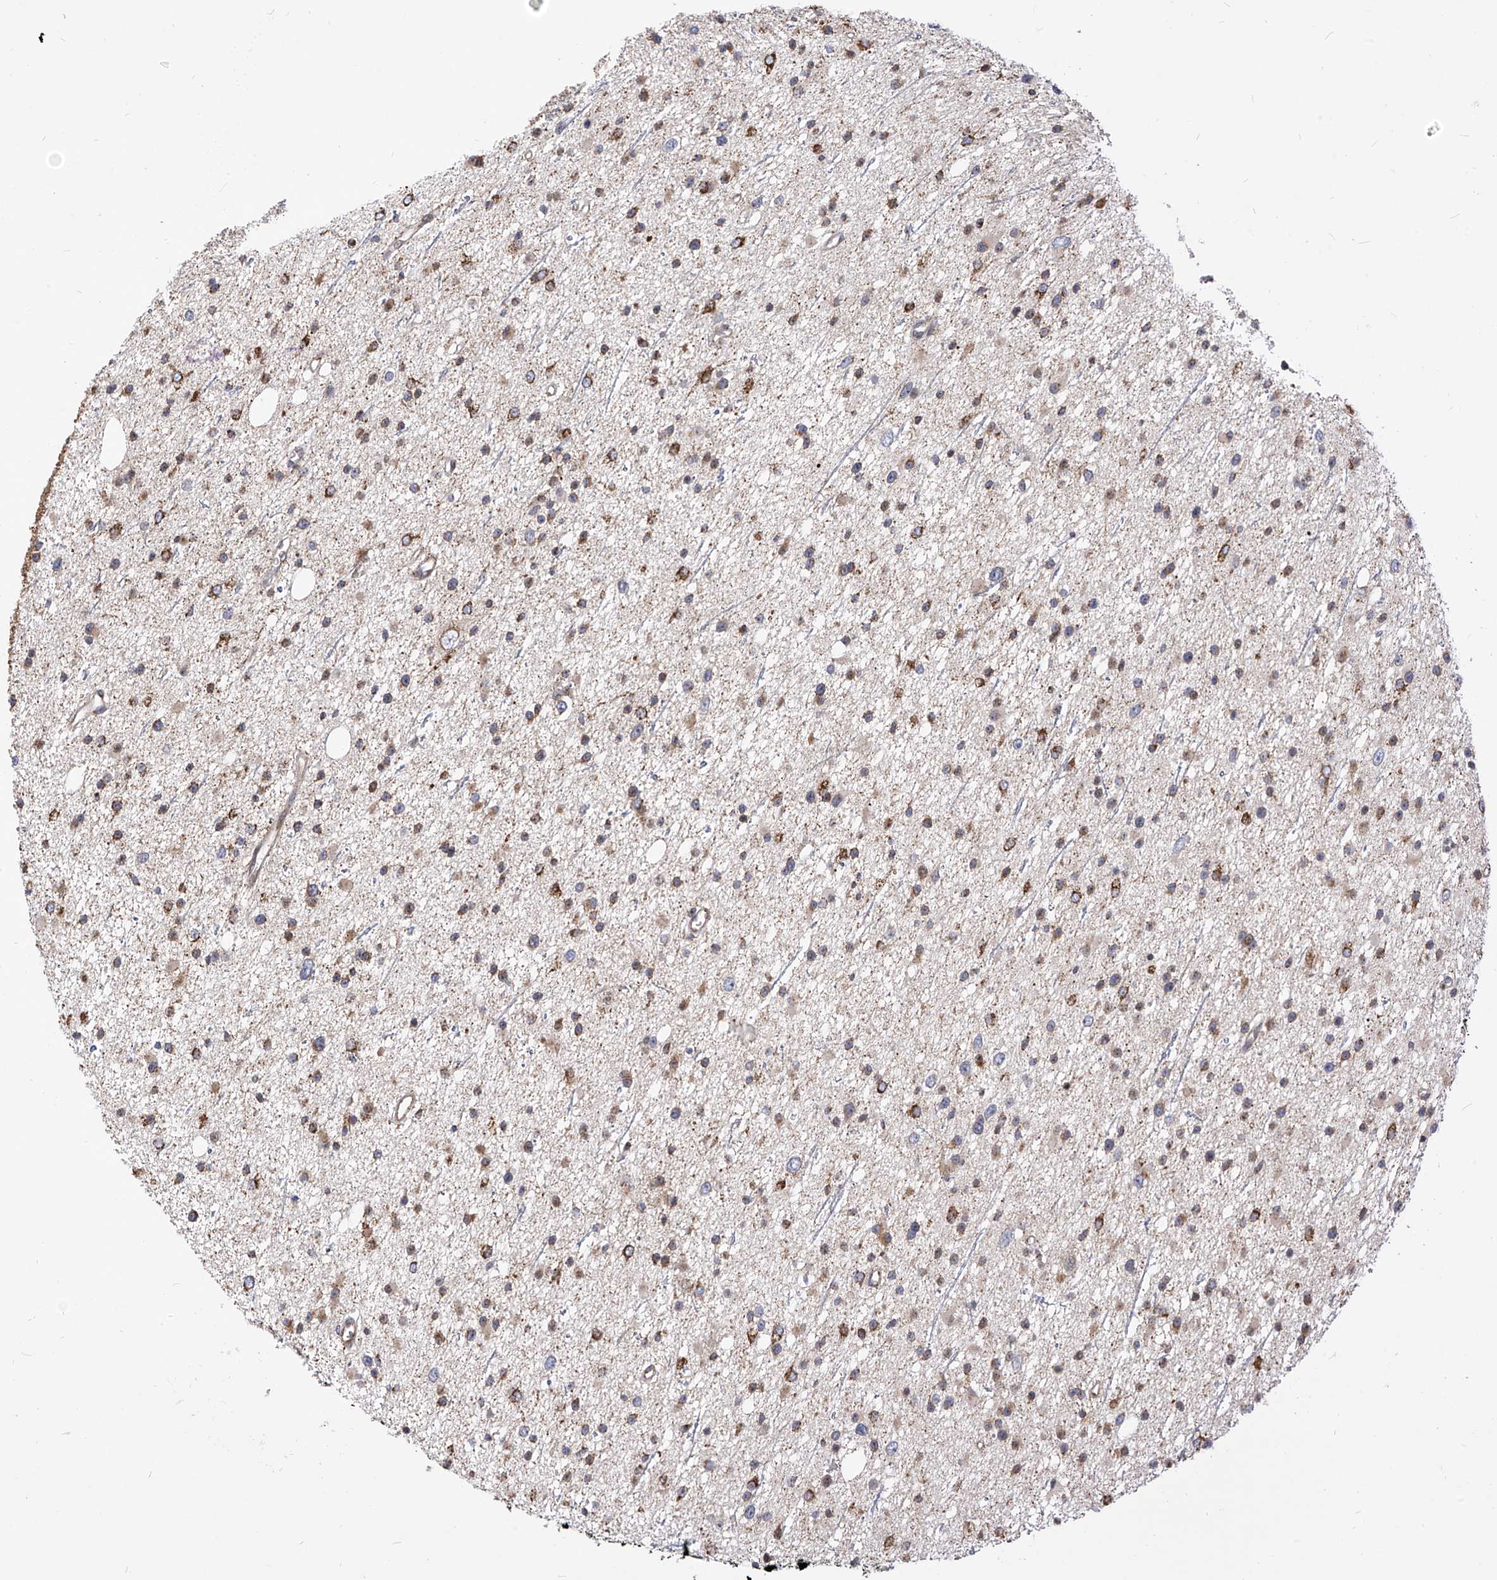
{"staining": {"intensity": "moderate", "quantity": ">75%", "location": "cytoplasmic/membranous"}, "tissue": "glioma", "cell_type": "Tumor cells", "image_type": "cancer", "snomed": [{"axis": "morphology", "description": "Glioma, malignant, Low grade"}, {"axis": "topography", "description": "Cerebral cortex"}], "caption": "Malignant low-grade glioma stained for a protein (brown) shows moderate cytoplasmic/membranous positive positivity in about >75% of tumor cells.", "gene": "TTLL8", "patient": {"sex": "female", "age": 39}}